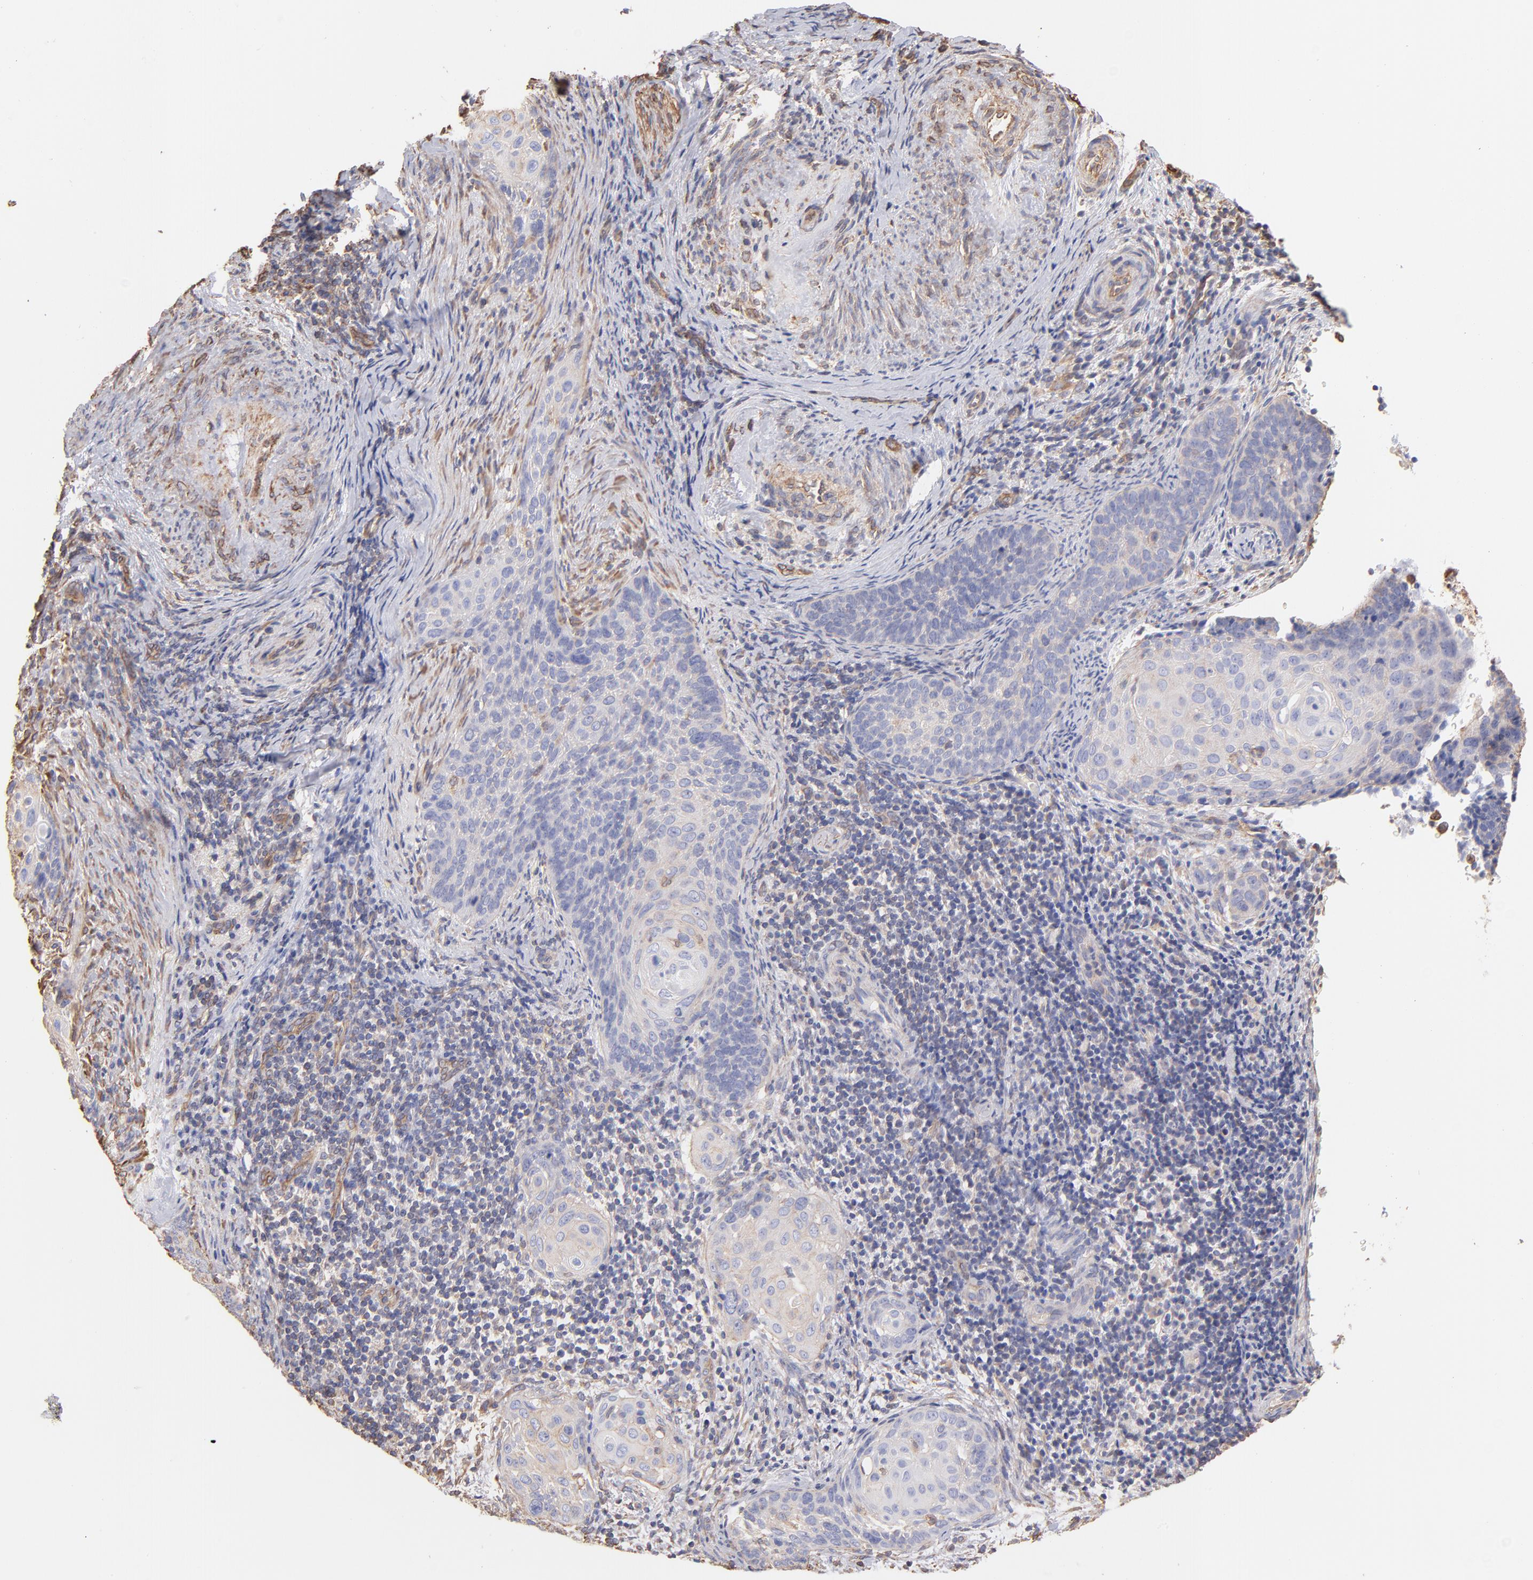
{"staining": {"intensity": "weak", "quantity": ">75%", "location": "cytoplasmic/membranous"}, "tissue": "cervical cancer", "cell_type": "Tumor cells", "image_type": "cancer", "snomed": [{"axis": "morphology", "description": "Squamous cell carcinoma, NOS"}, {"axis": "topography", "description": "Cervix"}], "caption": "DAB (3,3'-diaminobenzidine) immunohistochemical staining of human cervical cancer (squamous cell carcinoma) shows weak cytoplasmic/membranous protein staining in approximately >75% of tumor cells.", "gene": "PLEC", "patient": {"sex": "female", "age": 33}}